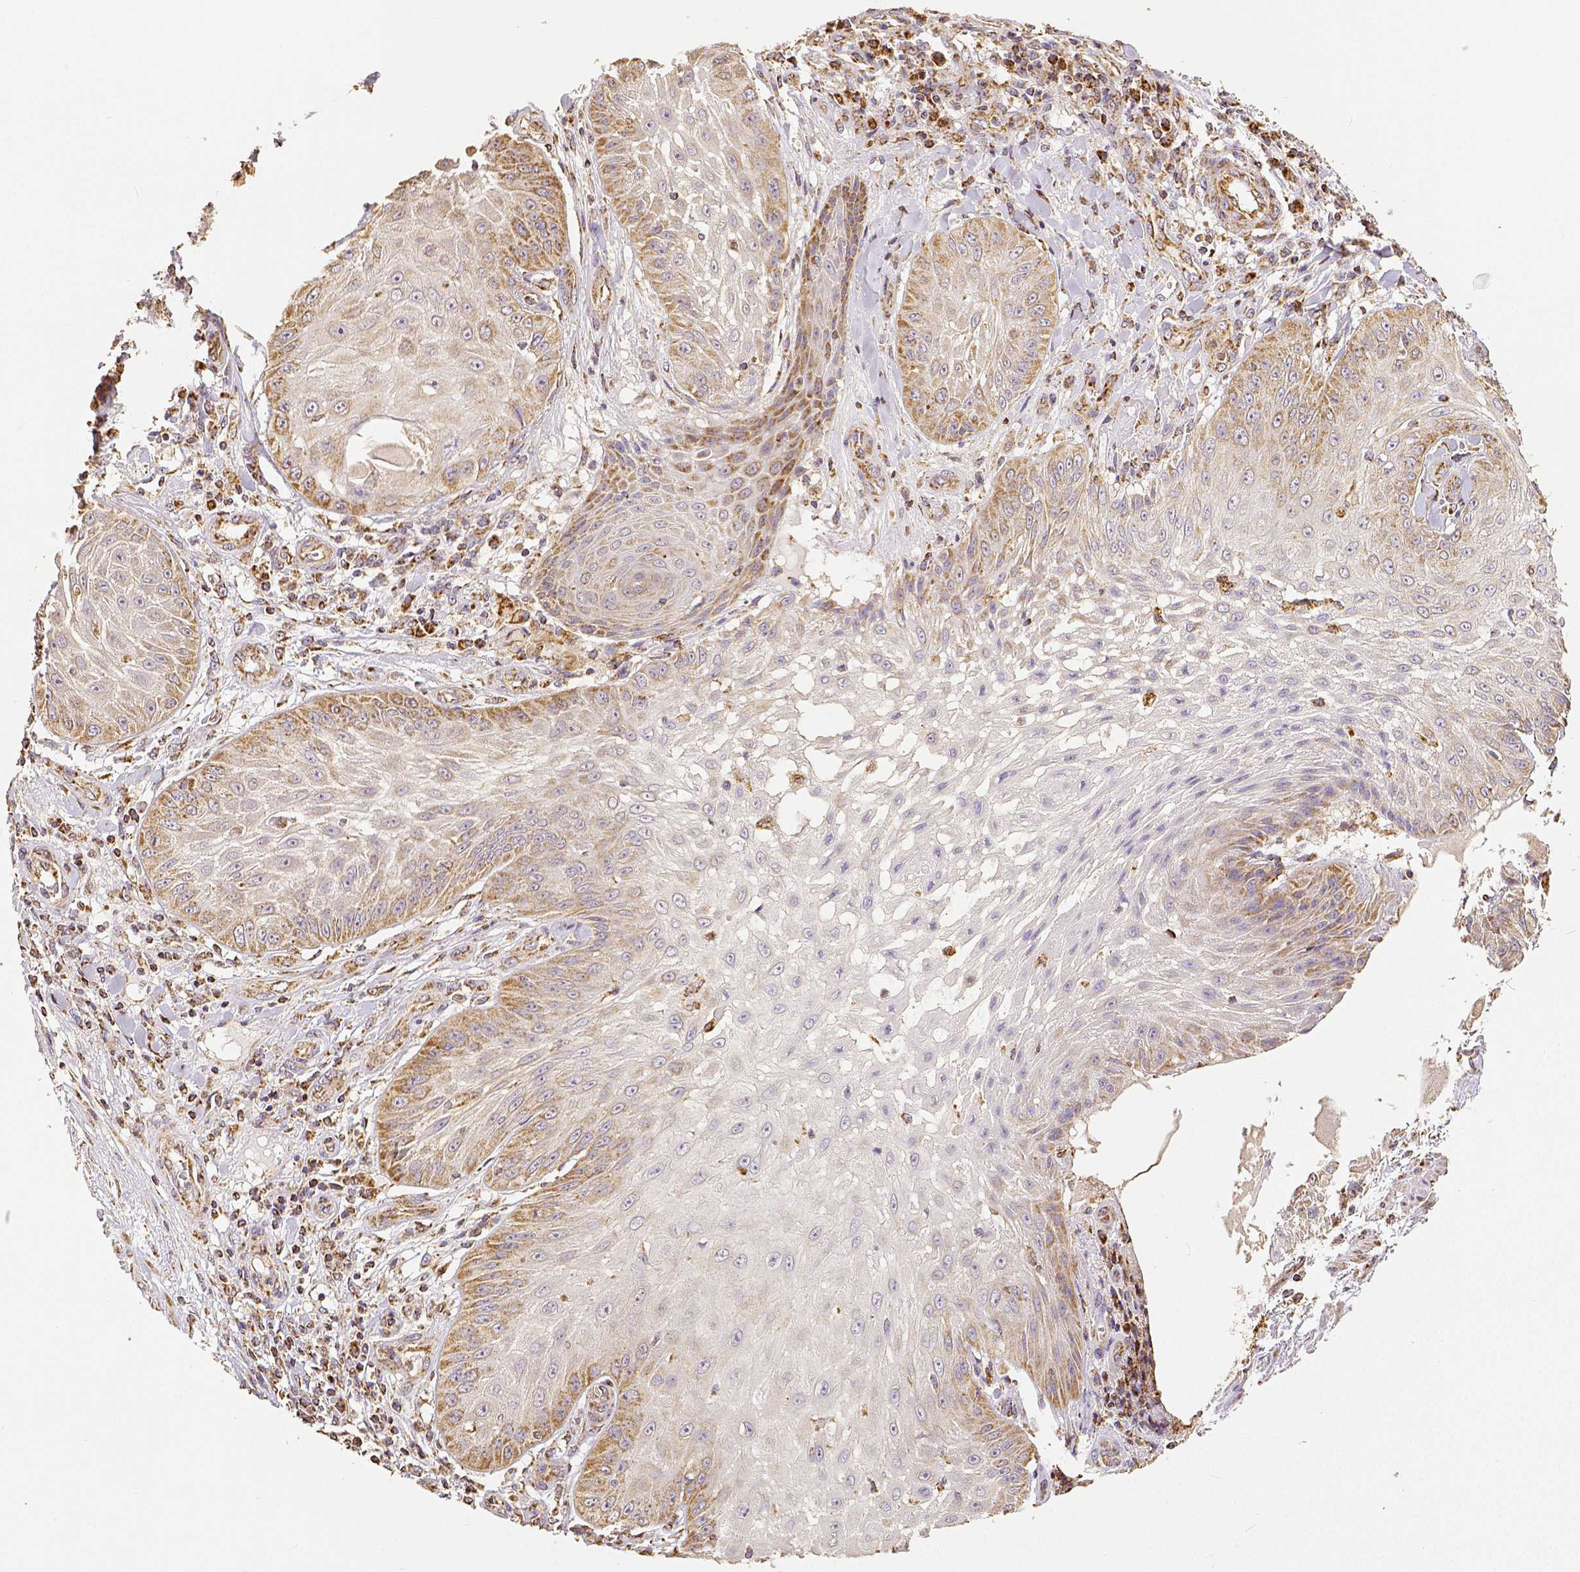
{"staining": {"intensity": "weak", "quantity": "25%-75%", "location": "cytoplasmic/membranous"}, "tissue": "skin cancer", "cell_type": "Tumor cells", "image_type": "cancer", "snomed": [{"axis": "morphology", "description": "Squamous cell carcinoma, NOS"}, {"axis": "topography", "description": "Skin"}], "caption": "Human skin squamous cell carcinoma stained for a protein (brown) demonstrates weak cytoplasmic/membranous positive staining in approximately 25%-75% of tumor cells.", "gene": "SDHB", "patient": {"sex": "male", "age": 70}}